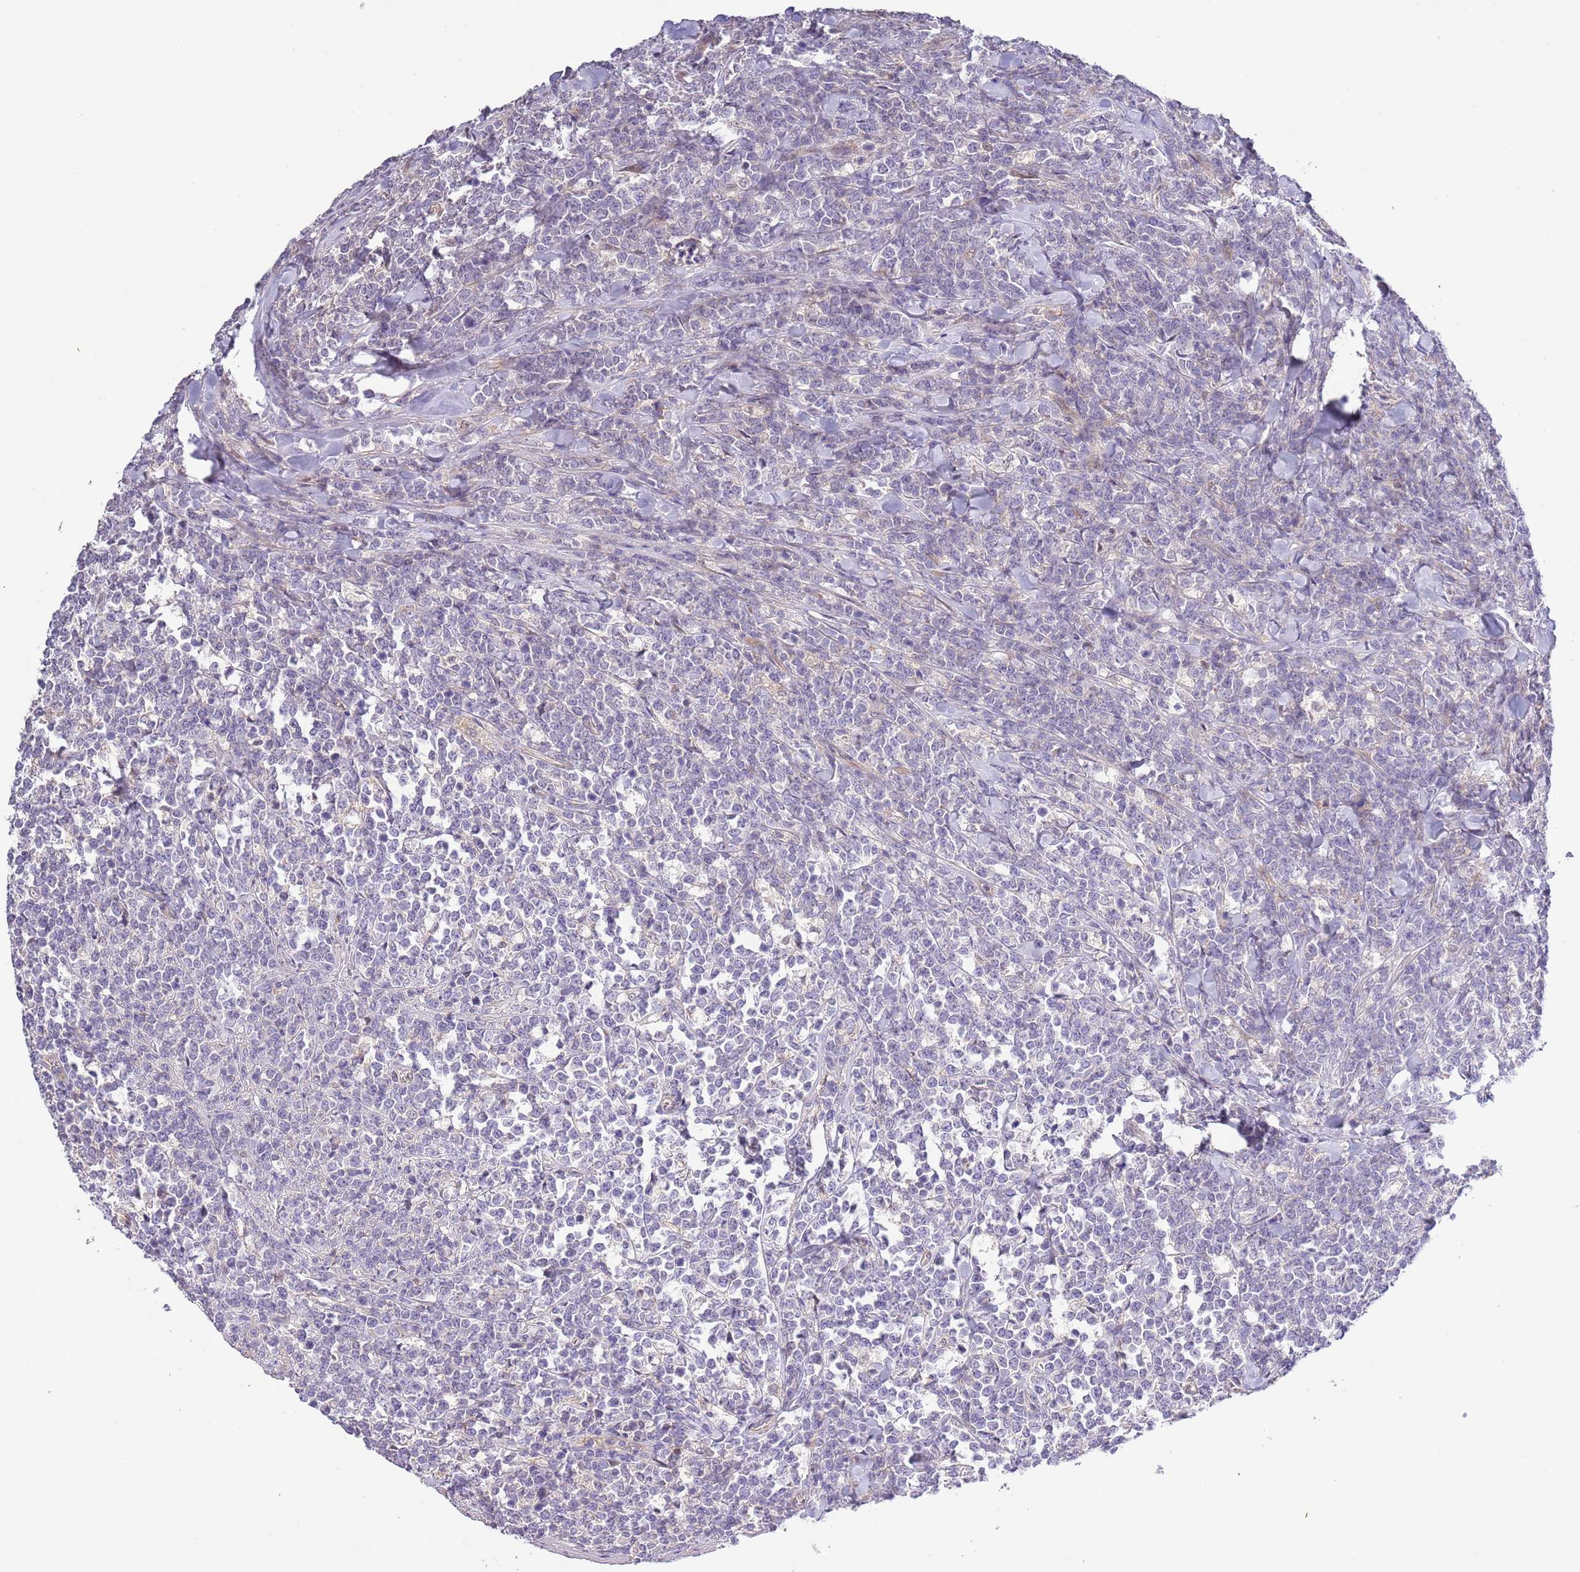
{"staining": {"intensity": "negative", "quantity": "none", "location": "none"}, "tissue": "lymphoma", "cell_type": "Tumor cells", "image_type": "cancer", "snomed": [{"axis": "morphology", "description": "Malignant lymphoma, non-Hodgkin's type, High grade"}, {"axis": "topography", "description": "Small intestine"}], "caption": "This is an immunohistochemistry (IHC) micrograph of lymphoma. There is no staining in tumor cells.", "gene": "LIPJ", "patient": {"sex": "male", "age": 8}}